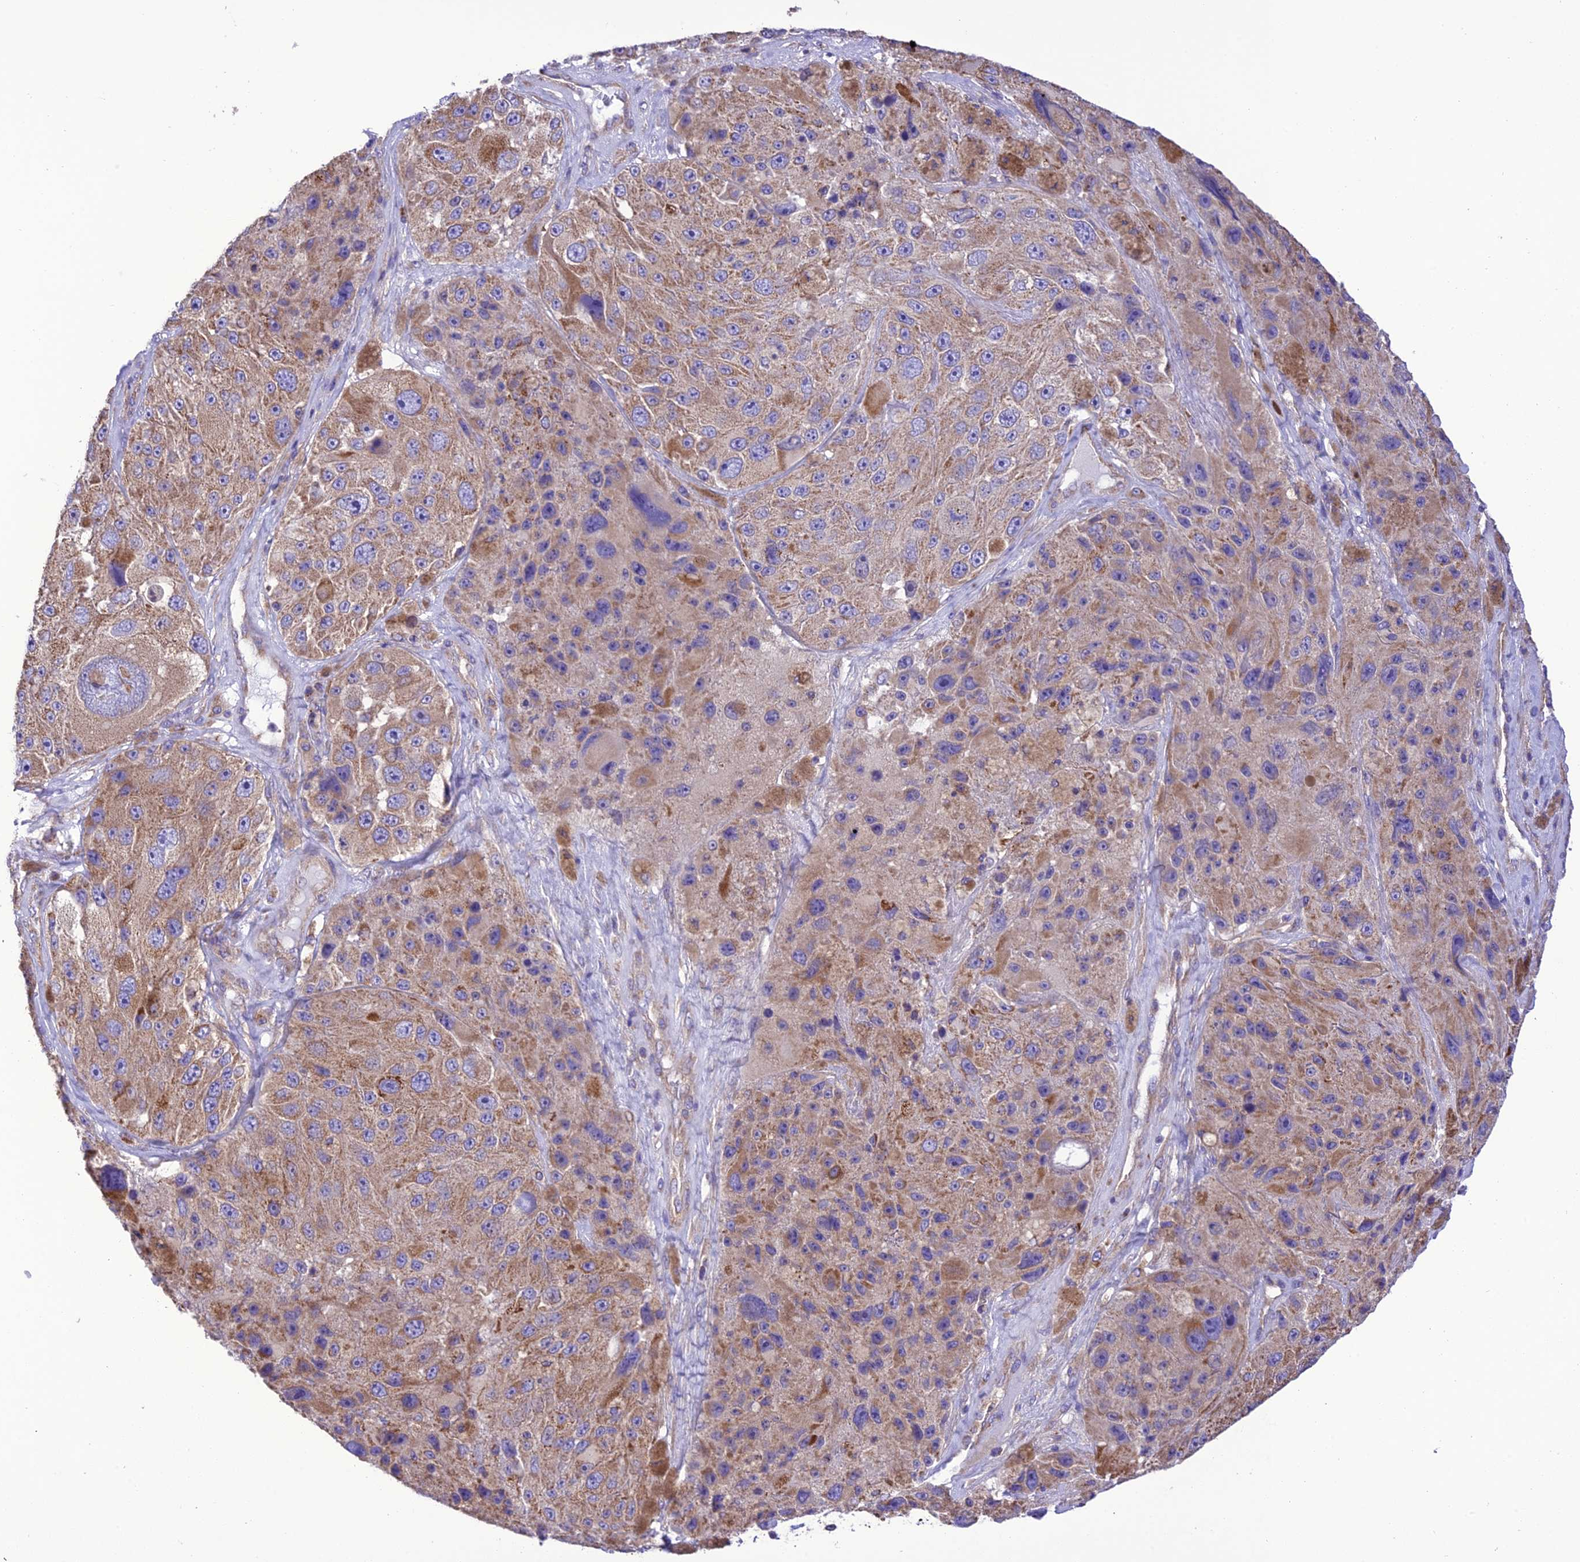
{"staining": {"intensity": "moderate", "quantity": "25%-75%", "location": "cytoplasmic/membranous"}, "tissue": "melanoma", "cell_type": "Tumor cells", "image_type": "cancer", "snomed": [{"axis": "morphology", "description": "Malignant melanoma, Metastatic site"}, {"axis": "topography", "description": "Lymph node"}], "caption": "Immunohistochemistry (DAB (3,3'-diaminobenzidine)) staining of human malignant melanoma (metastatic site) reveals moderate cytoplasmic/membranous protein positivity in approximately 25%-75% of tumor cells.", "gene": "MAP3K12", "patient": {"sex": "male", "age": 62}}